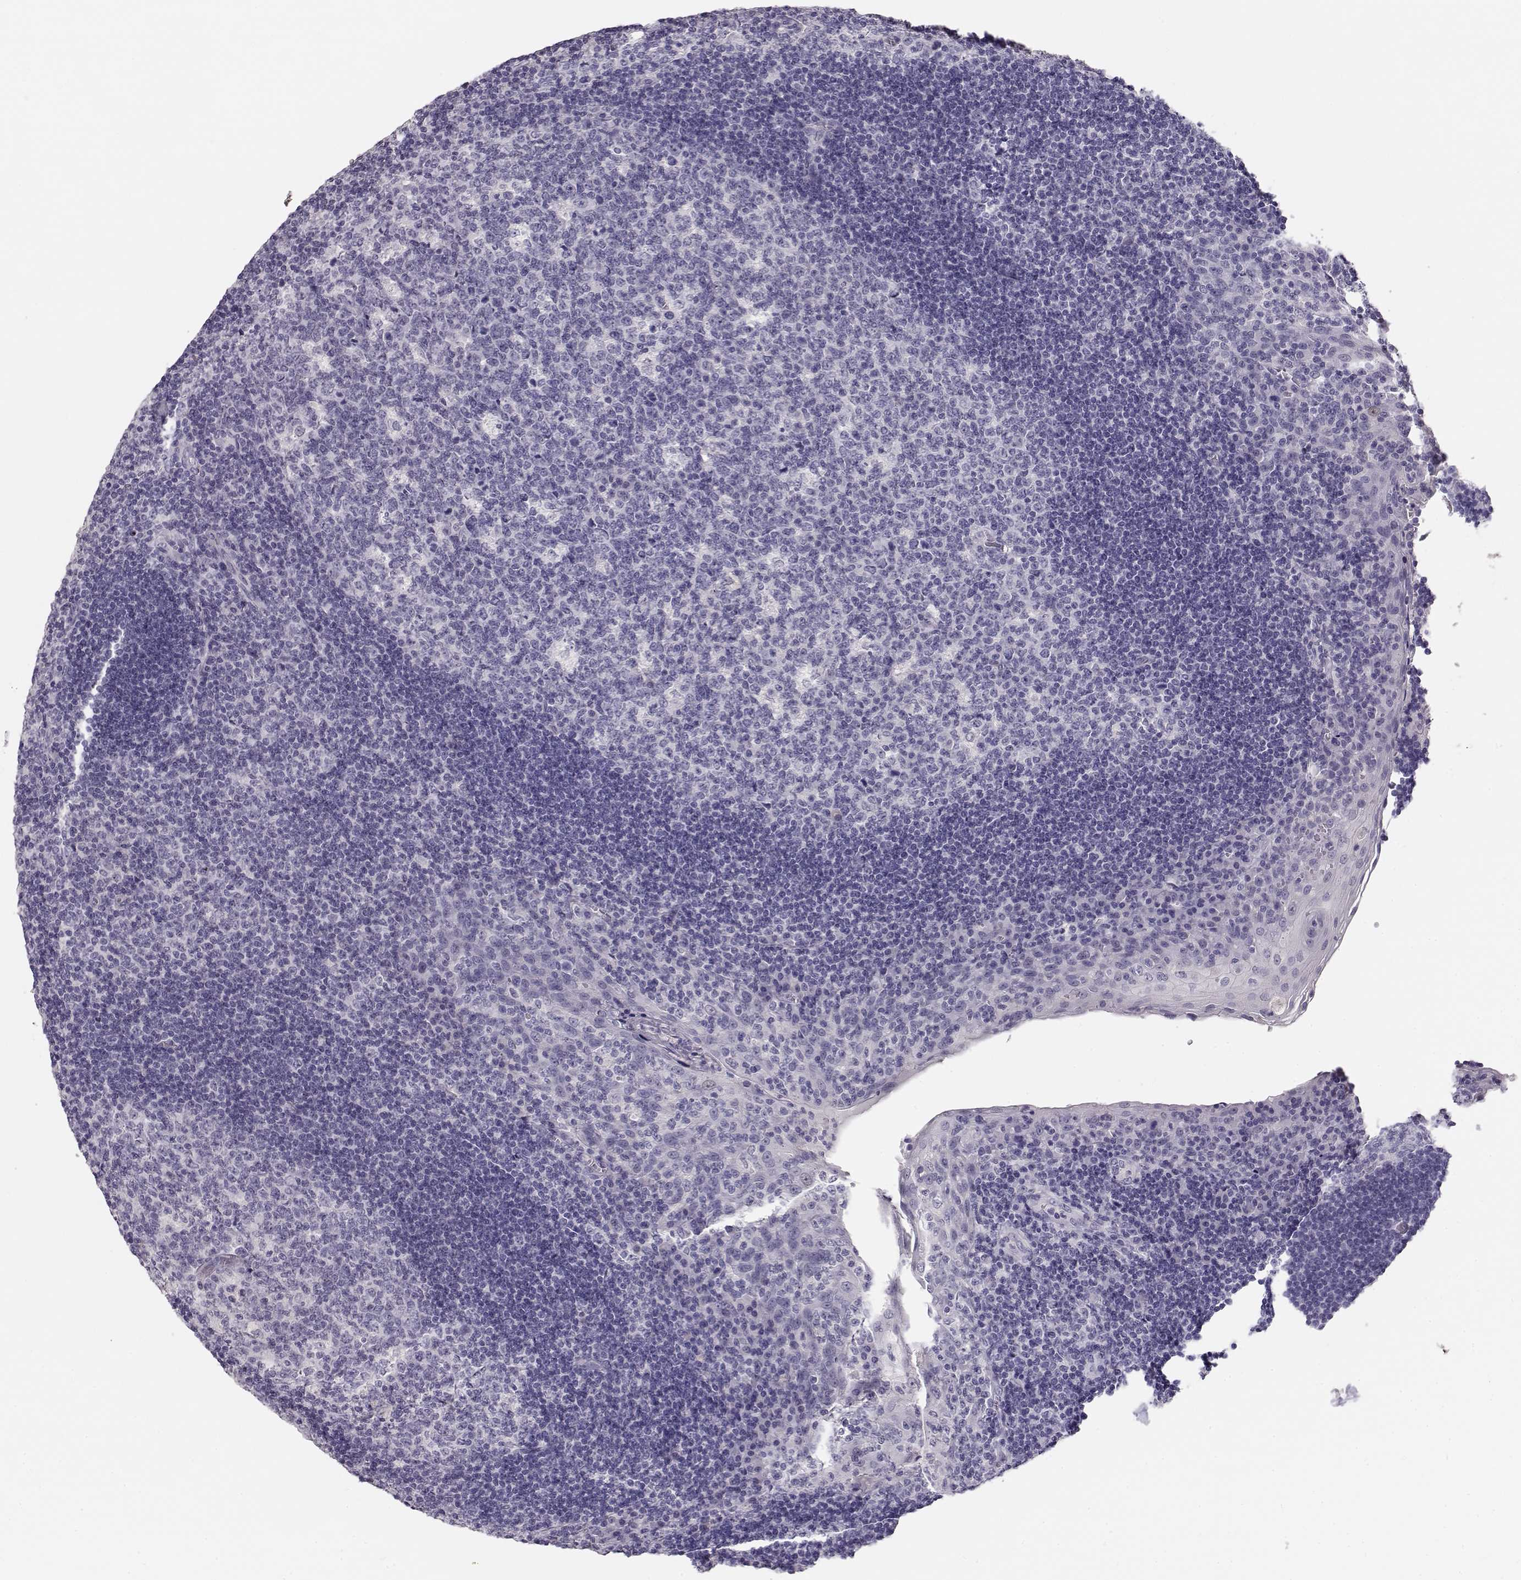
{"staining": {"intensity": "negative", "quantity": "none", "location": "none"}, "tissue": "tonsil", "cell_type": "Germinal center cells", "image_type": "normal", "snomed": [{"axis": "morphology", "description": "Normal tissue, NOS"}, {"axis": "topography", "description": "Tonsil"}], "caption": "IHC micrograph of normal tonsil: tonsil stained with DAB shows no significant protein staining in germinal center cells. (DAB (3,3'-diaminobenzidine) IHC, high magnification).", "gene": "MAGEC1", "patient": {"sex": "male", "age": 17}}